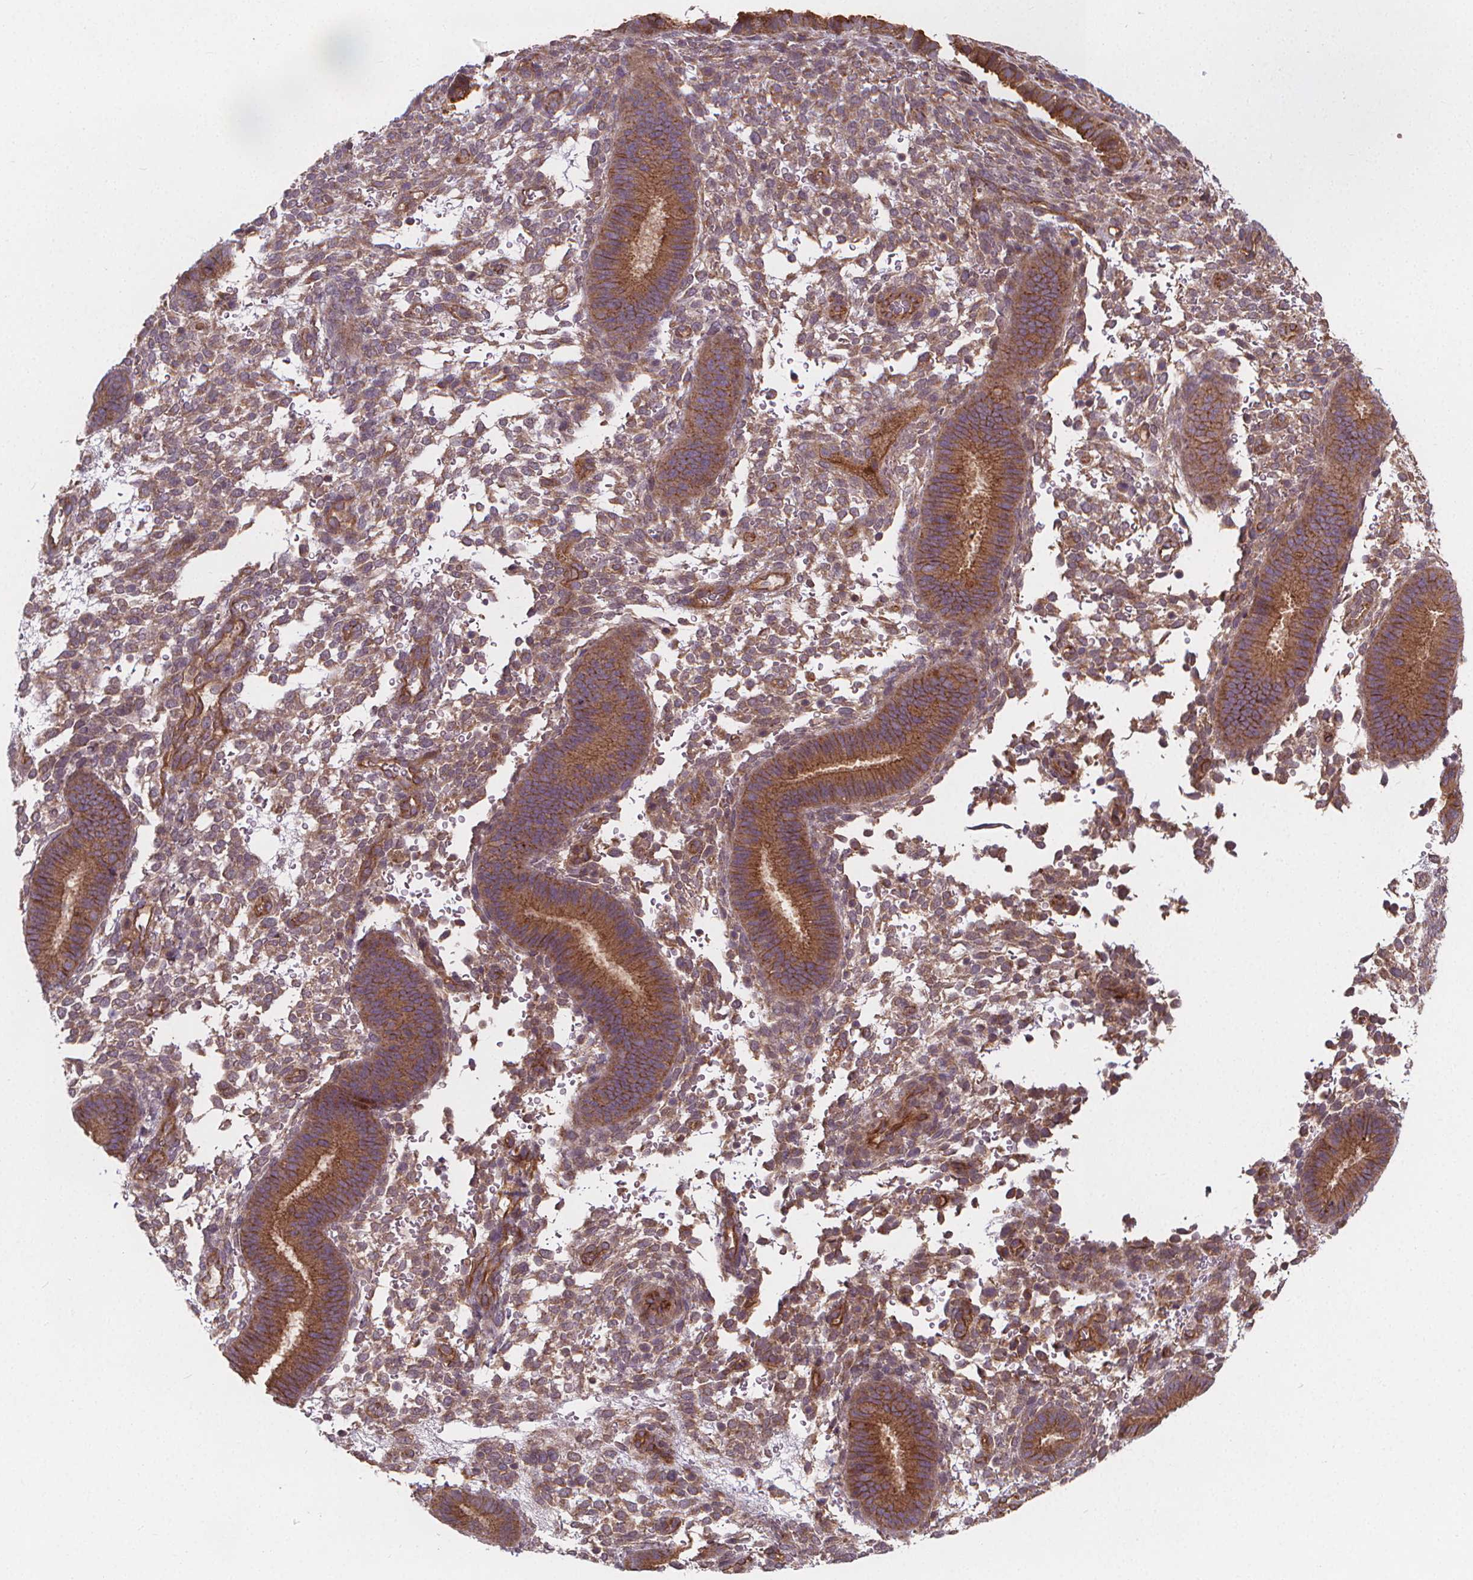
{"staining": {"intensity": "moderate", "quantity": ">75%", "location": "cytoplasmic/membranous"}, "tissue": "endometrium", "cell_type": "Cells in endometrial stroma", "image_type": "normal", "snomed": [{"axis": "morphology", "description": "Normal tissue, NOS"}, {"axis": "topography", "description": "Endometrium"}], "caption": "A micrograph of endometrium stained for a protein displays moderate cytoplasmic/membranous brown staining in cells in endometrial stroma. Using DAB (brown) and hematoxylin (blue) stains, captured at high magnification using brightfield microscopy.", "gene": "CLINT1", "patient": {"sex": "female", "age": 39}}